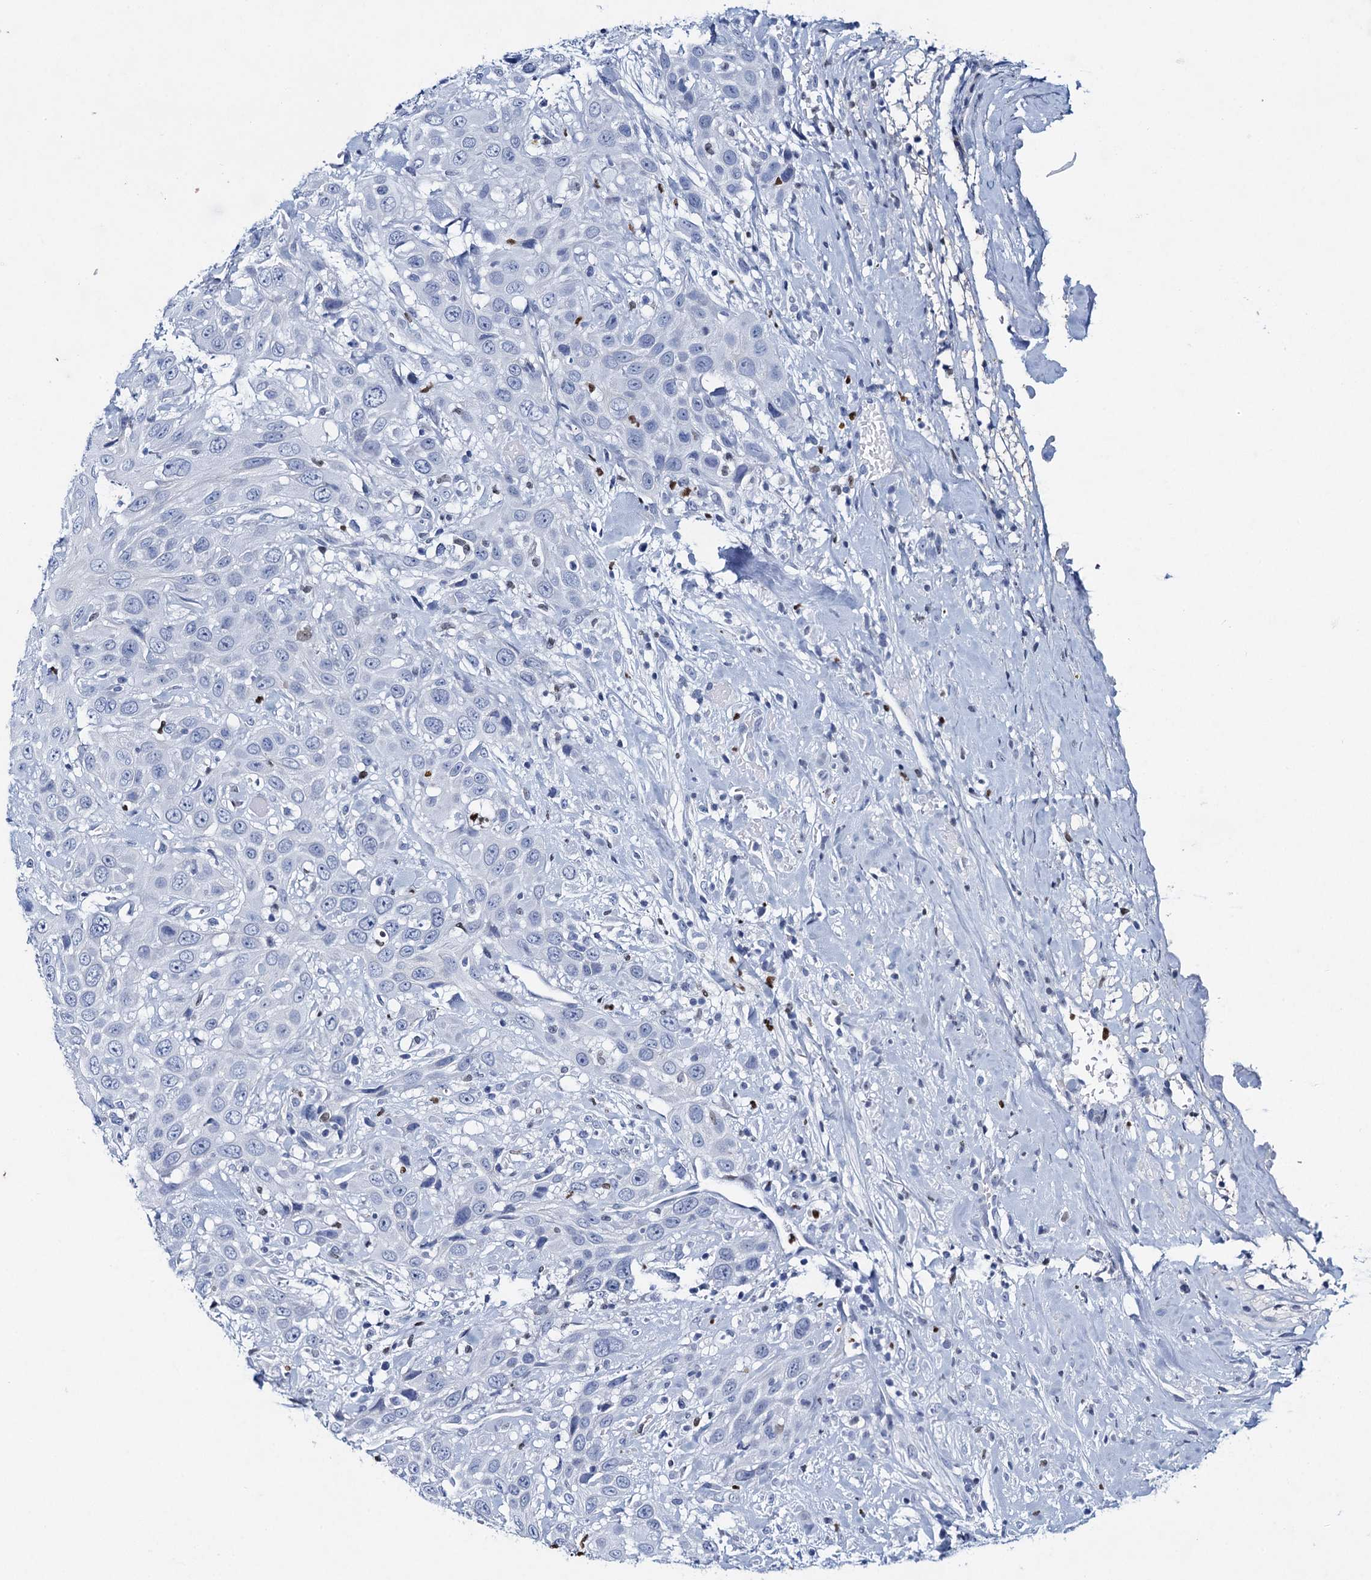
{"staining": {"intensity": "negative", "quantity": "none", "location": "none"}, "tissue": "head and neck cancer", "cell_type": "Tumor cells", "image_type": "cancer", "snomed": [{"axis": "morphology", "description": "Squamous cell carcinoma, NOS"}, {"axis": "topography", "description": "Head-Neck"}], "caption": "The immunohistochemistry (IHC) micrograph has no significant staining in tumor cells of head and neck cancer tissue. (Brightfield microscopy of DAB IHC at high magnification).", "gene": "RHCG", "patient": {"sex": "male", "age": 81}}